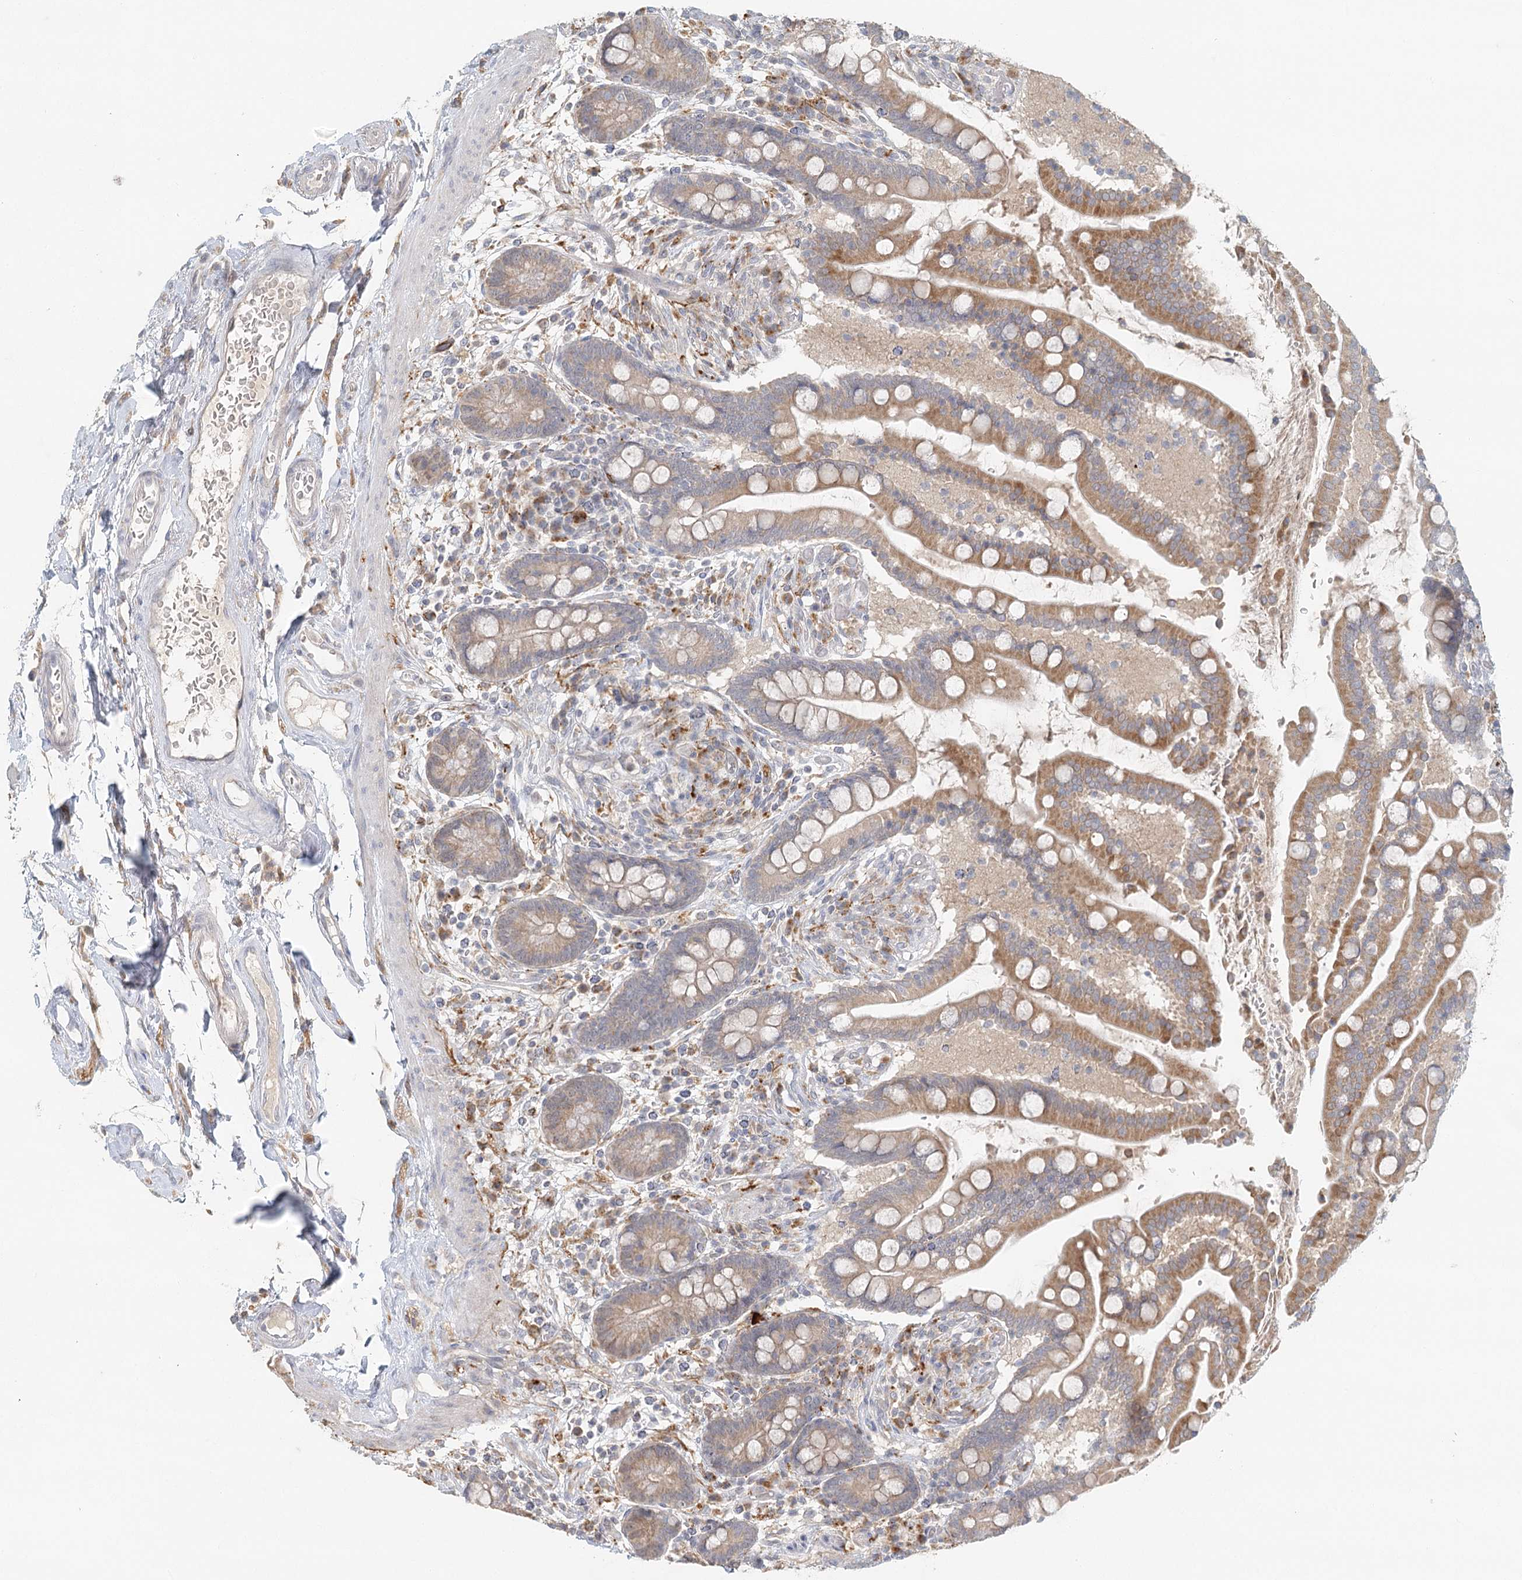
{"staining": {"intensity": "negative", "quantity": "none", "location": "none"}, "tissue": "colon", "cell_type": "Endothelial cells", "image_type": "normal", "snomed": [{"axis": "morphology", "description": "Normal tissue, NOS"}, {"axis": "topography", "description": "Colon"}], "caption": "A histopathology image of human colon is negative for staining in endothelial cells. (DAB (3,3'-diaminobenzidine) IHC visualized using brightfield microscopy, high magnification).", "gene": "VSIG1", "patient": {"sex": "male", "age": 73}}